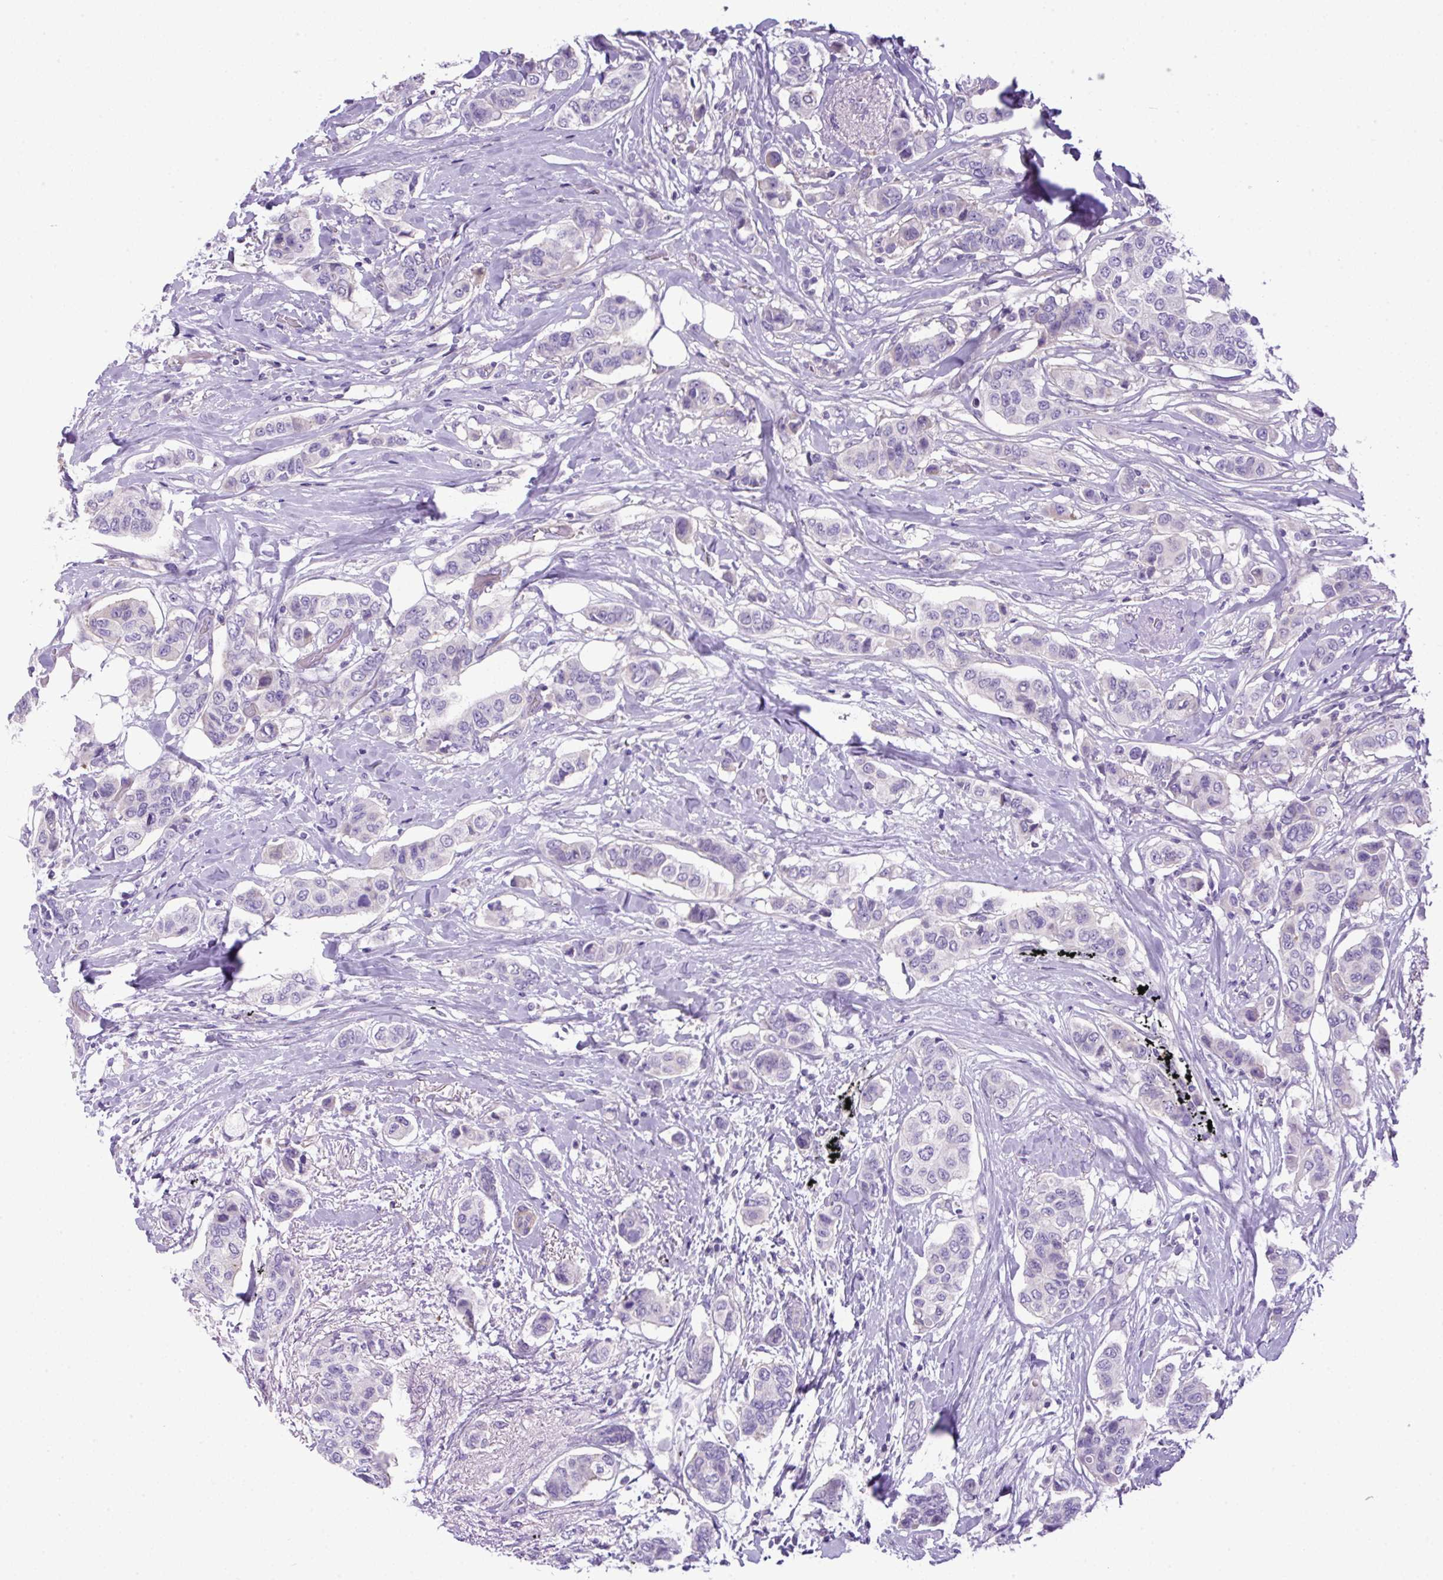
{"staining": {"intensity": "negative", "quantity": "none", "location": "none"}, "tissue": "breast cancer", "cell_type": "Tumor cells", "image_type": "cancer", "snomed": [{"axis": "morphology", "description": "Lobular carcinoma"}, {"axis": "topography", "description": "Breast"}], "caption": "The histopathology image demonstrates no significant positivity in tumor cells of breast cancer (lobular carcinoma).", "gene": "NPTN", "patient": {"sex": "female", "age": 51}}